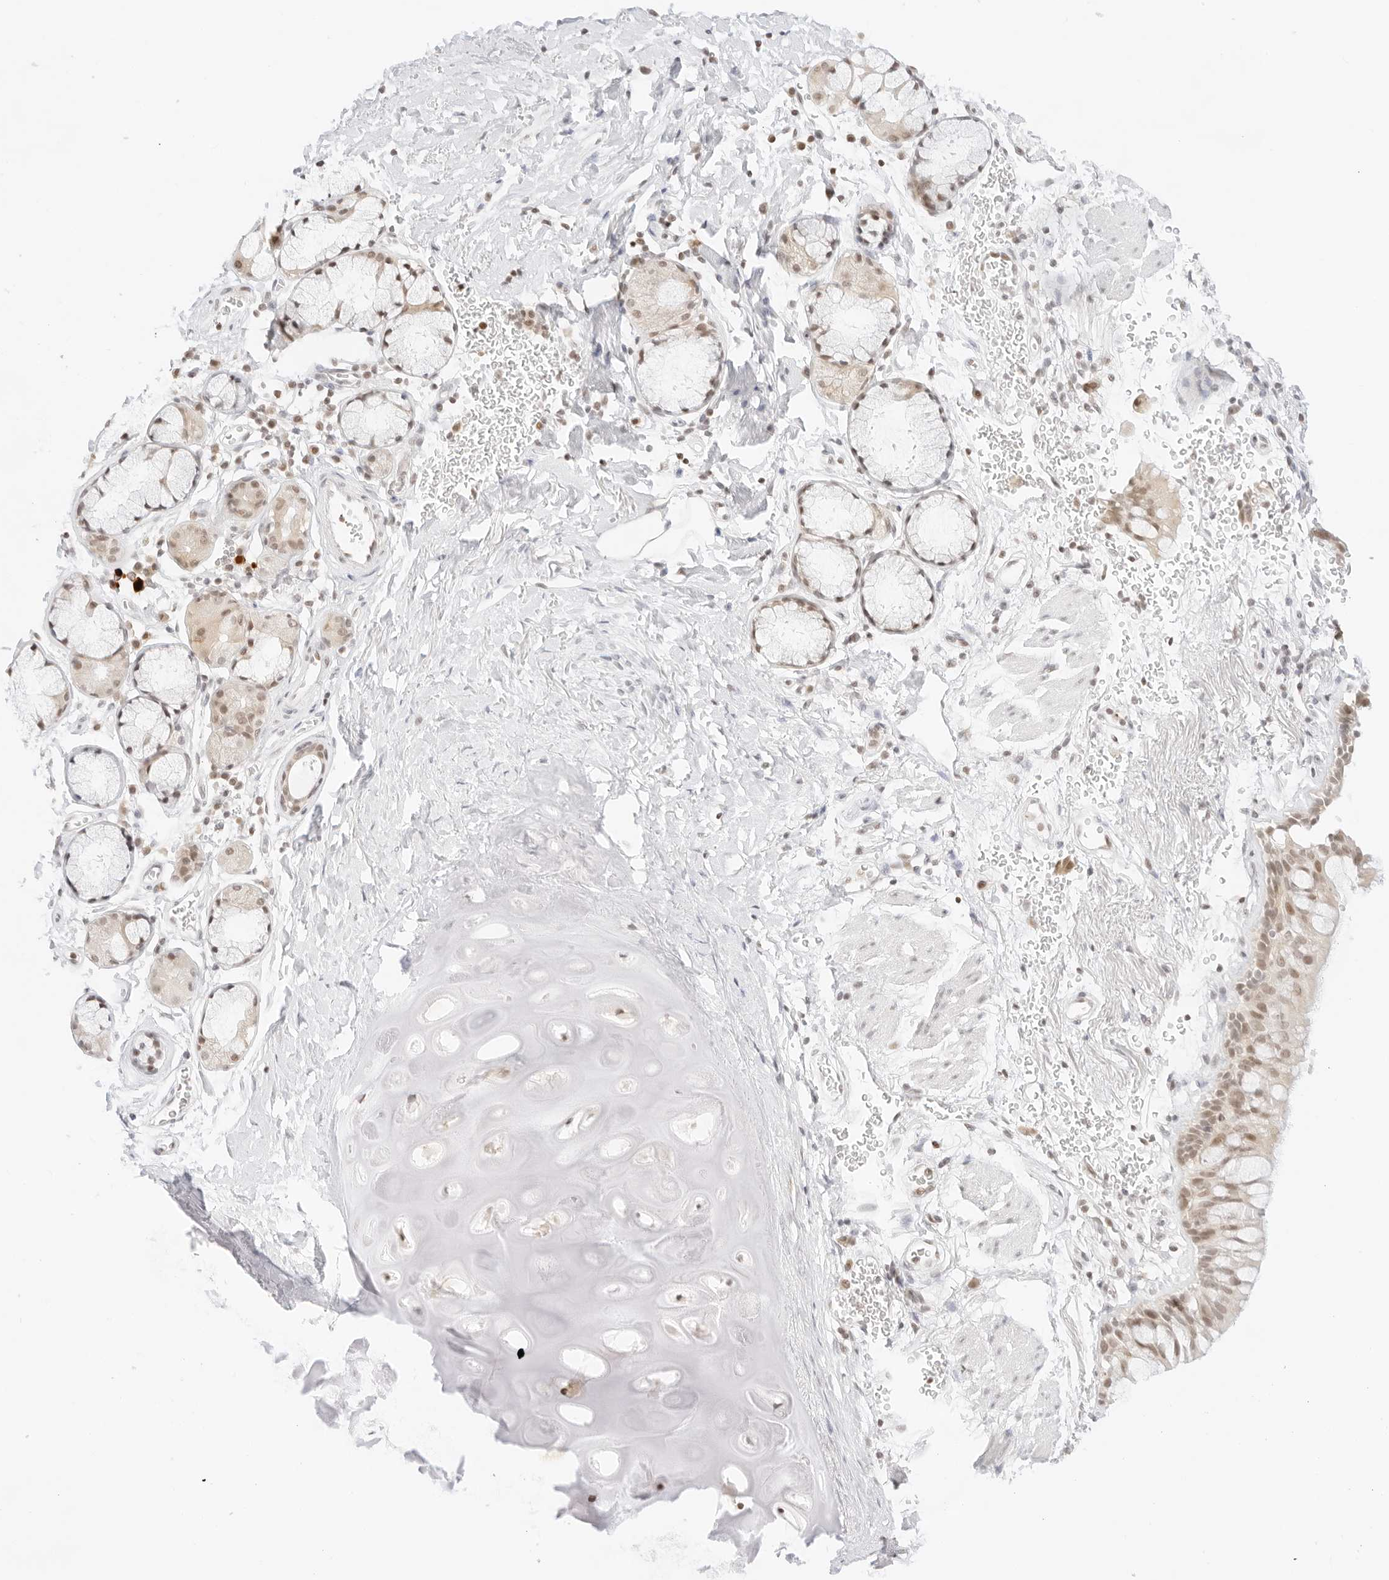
{"staining": {"intensity": "weak", "quantity": ">75%", "location": "nuclear"}, "tissue": "bronchus", "cell_type": "Respiratory epithelial cells", "image_type": "normal", "snomed": [{"axis": "morphology", "description": "Normal tissue, NOS"}, {"axis": "topography", "description": "Cartilage tissue"}, {"axis": "topography", "description": "Bronchus"}], "caption": "A low amount of weak nuclear staining is seen in approximately >75% of respiratory epithelial cells in unremarkable bronchus.", "gene": "GNAS", "patient": {"sex": "female", "age": 53}}